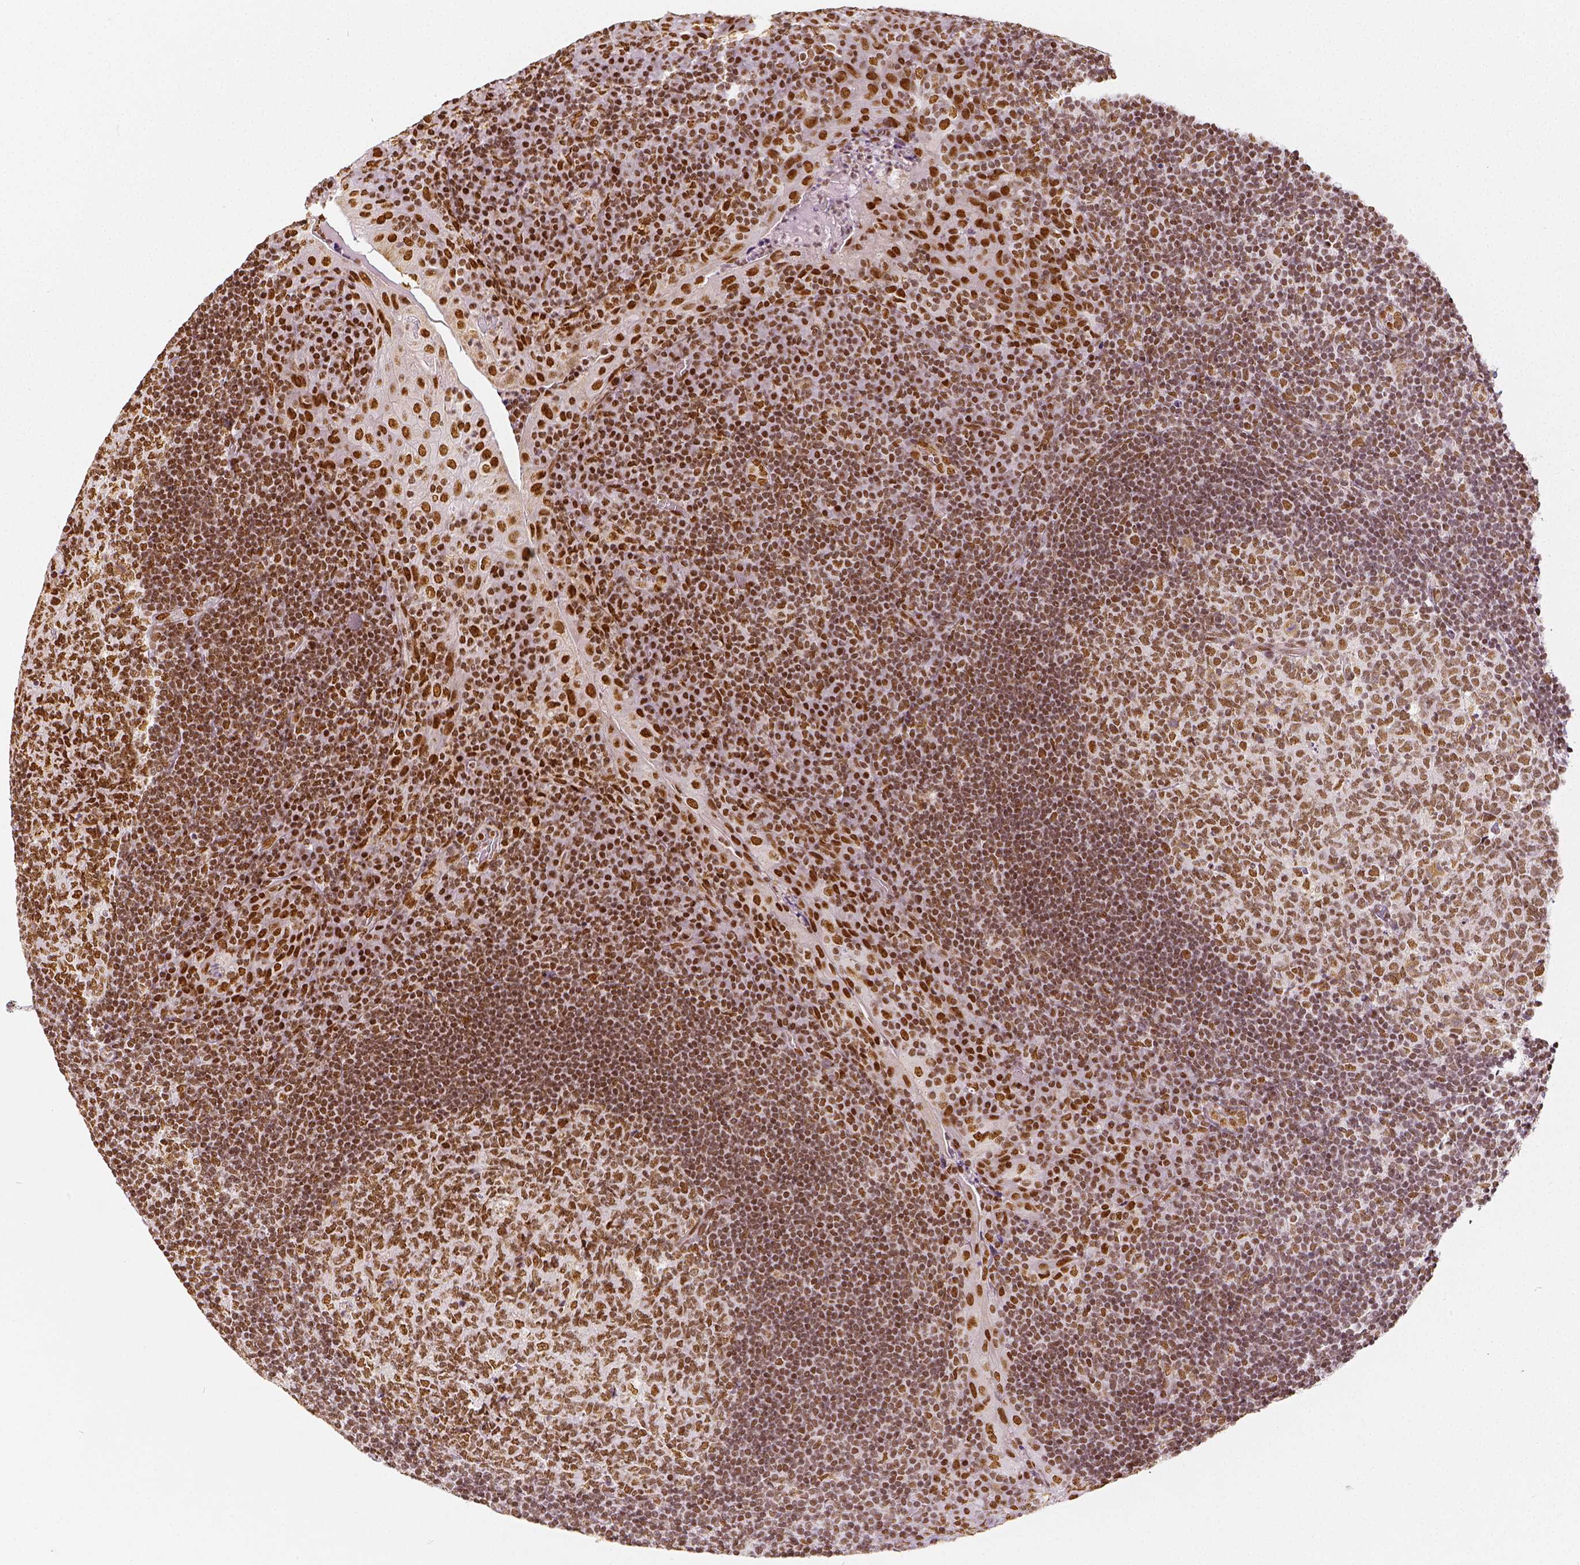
{"staining": {"intensity": "moderate", "quantity": ">75%", "location": "nuclear"}, "tissue": "tonsil", "cell_type": "Germinal center cells", "image_type": "normal", "snomed": [{"axis": "morphology", "description": "Normal tissue, NOS"}, {"axis": "topography", "description": "Tonsil"}], "caption": "Immunohistochemistry photomicrograph of unremarkable human tonsil stained for a protein (brown), which shows medium levels of moderate nuclear expression in approximately >75% of germinal center cells.", "gene": "KDM5B", "patient": {"sex": "male", "age": 17}}